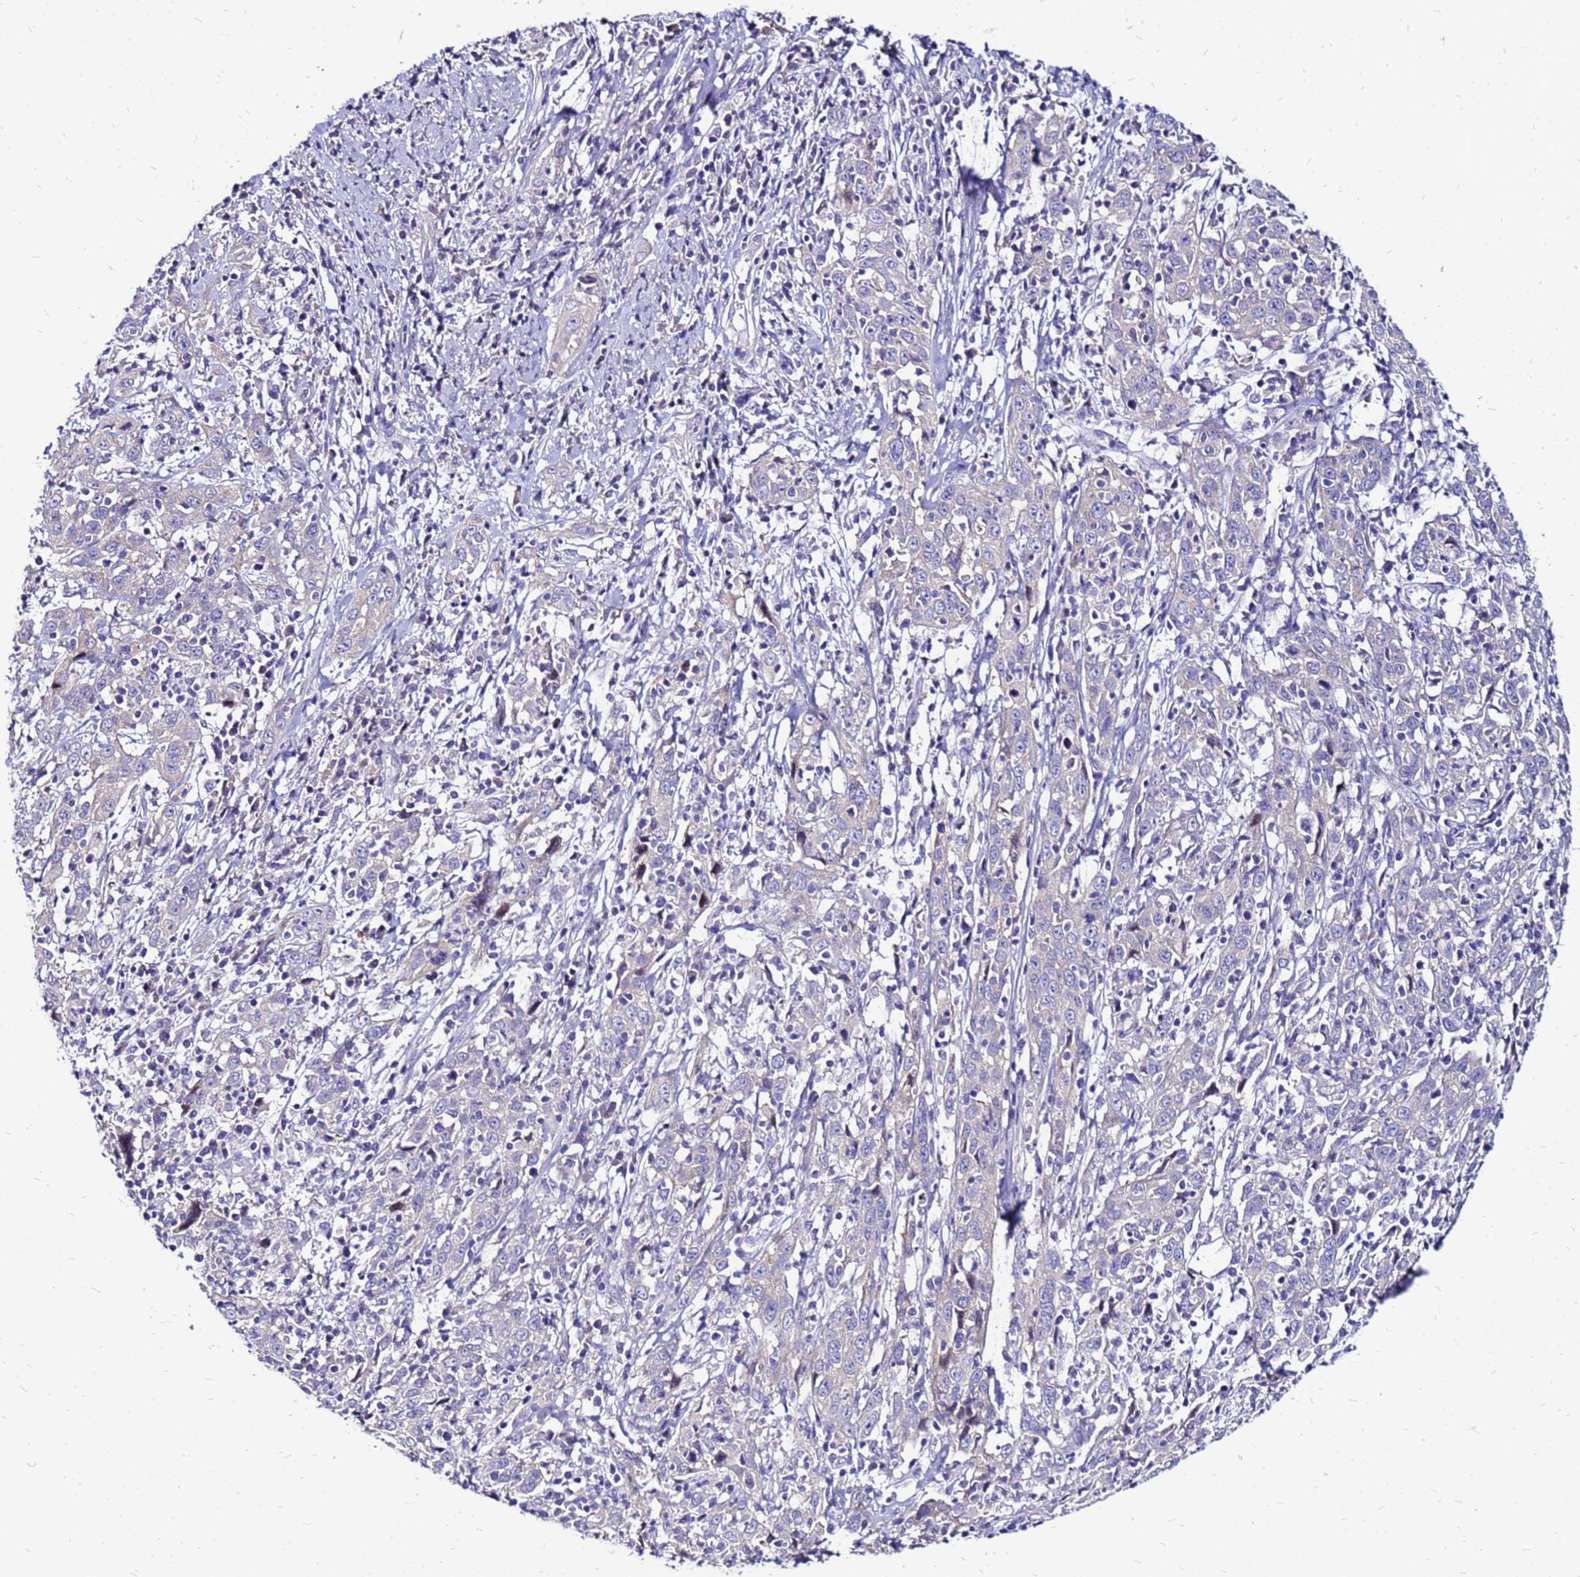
{"staining": {"intensity": "negative", "quantity": "none", "location": "none"}, "tissue": "cervical cancer", "cell_type": "Tumor cells", "image_type": "cancer", "snomed": [{"axis": "morphology", "description": "Squamous cell carcinoma, NOS"}, {"axis": "topography", "description": "Cervix"}], "caption": "Immunohistochemistry of cervical squamous cell carcinoma demonstrates no expression in tumor cells.", "gene": "ARHGEF5", "patient": {"sex": "female", "age": 46}}